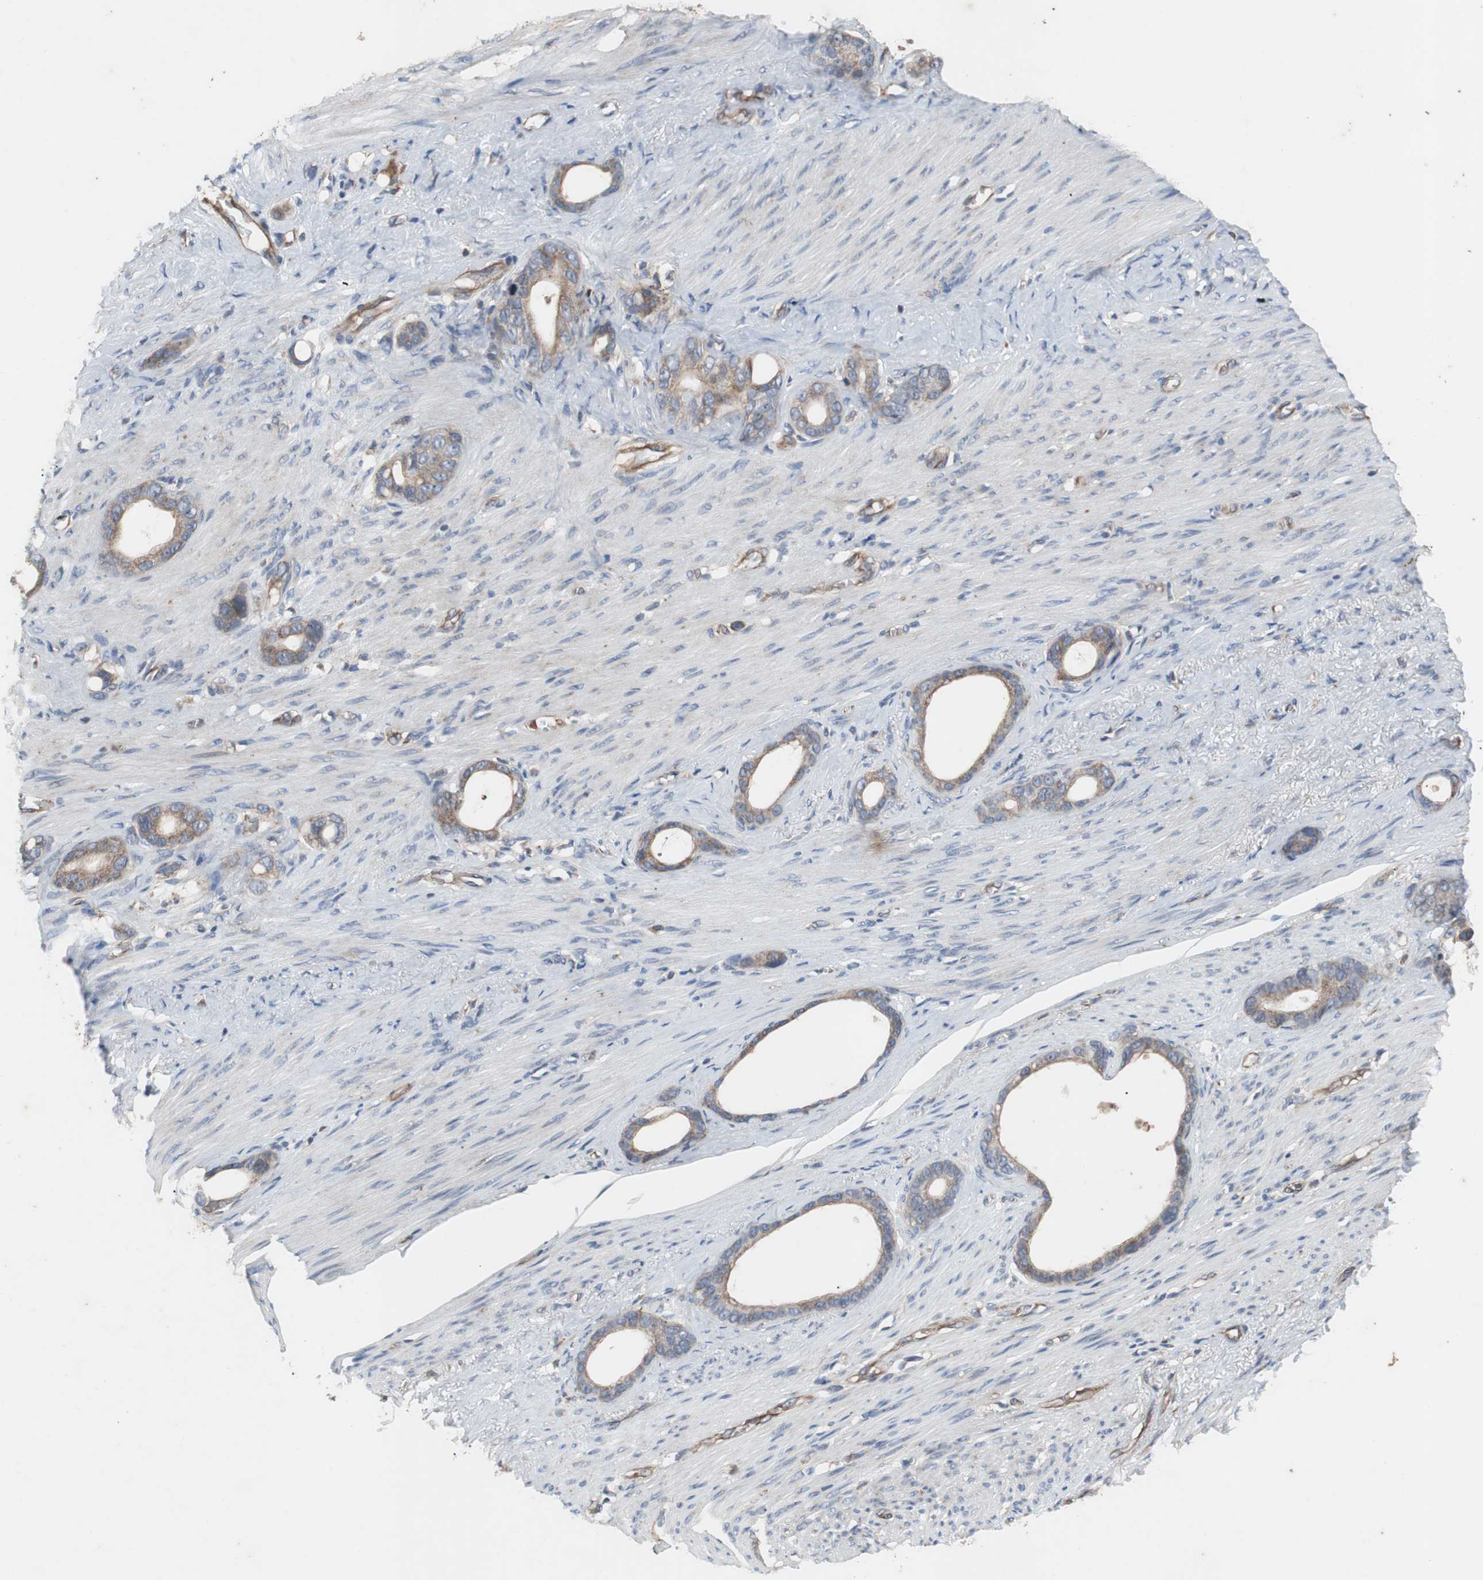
{"staining": {"intensity": "moderate", "quantity": ">75%", "location": "cytoplasmic/membranous"}, "tissue": "stomach cancer", "cell_type": "Tumor cells", "image_type": "cancer", "snomed": [{"axis": "morphology", "description": "Adenocarcinoma, NOS"}, {"axis": "topography", "description": "Stomach"}], "caption": "DAB (3,3'-diaminobenzidine) immunohistochemical staining of stomach cancer reveals moderate cytoplasmic/membranous protein expression in approximately >75% of tumor cells.", "gene": "ACTR3", "patient": {"sex": "female", "age": 75}}